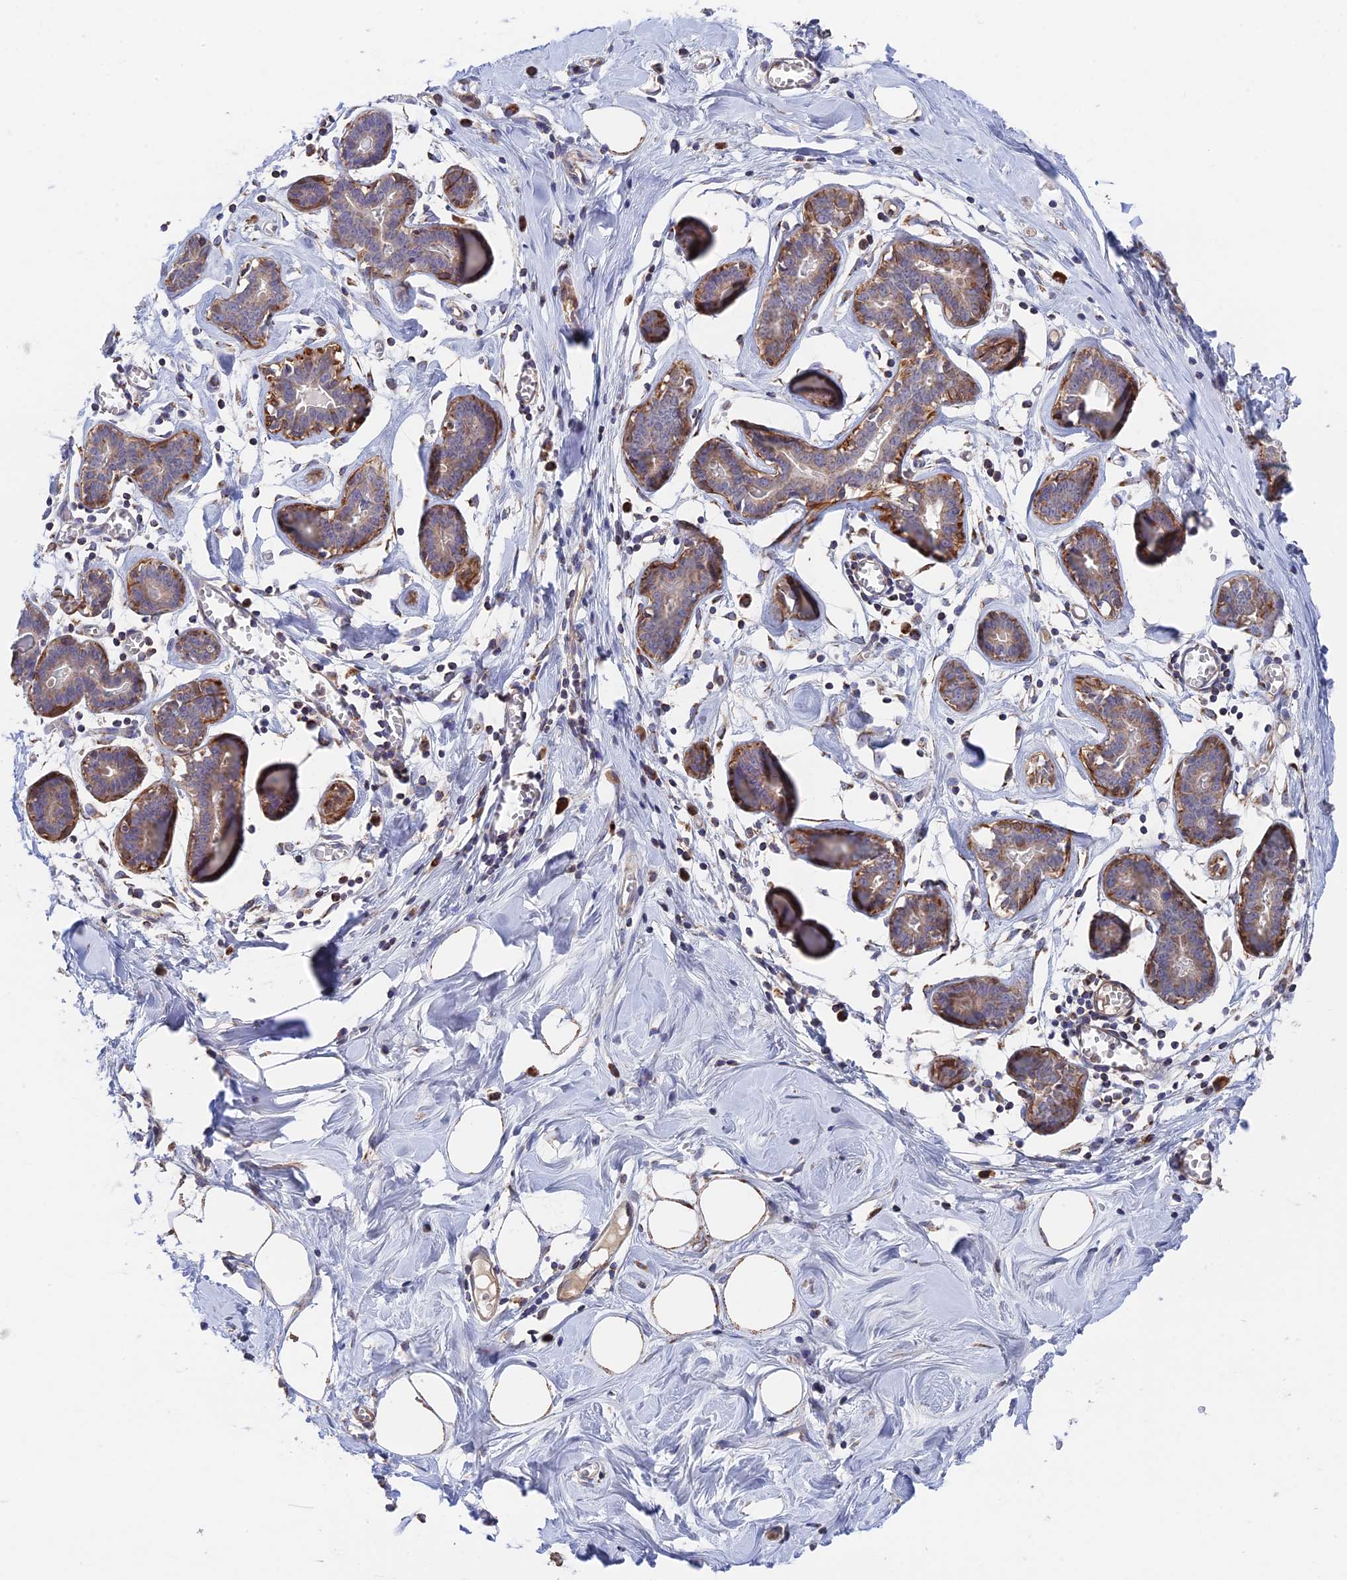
{"staining": {"intensity": "negative", "quantity": "none", "location": "none"}, "tissue": "breast", "cell_type": "Adipocytes", "image_type": "normal", "snomed": [{"axis": "morphology", "description": "Normal tissue, NOS"}, {"axis": "topography", "description": "Breast"}], "caption": "Photomicrograph shows no protein staining in adipocytes of normal breast.", "gene": "ZNF320", "patient": {"sex": "female", "age": 27}}